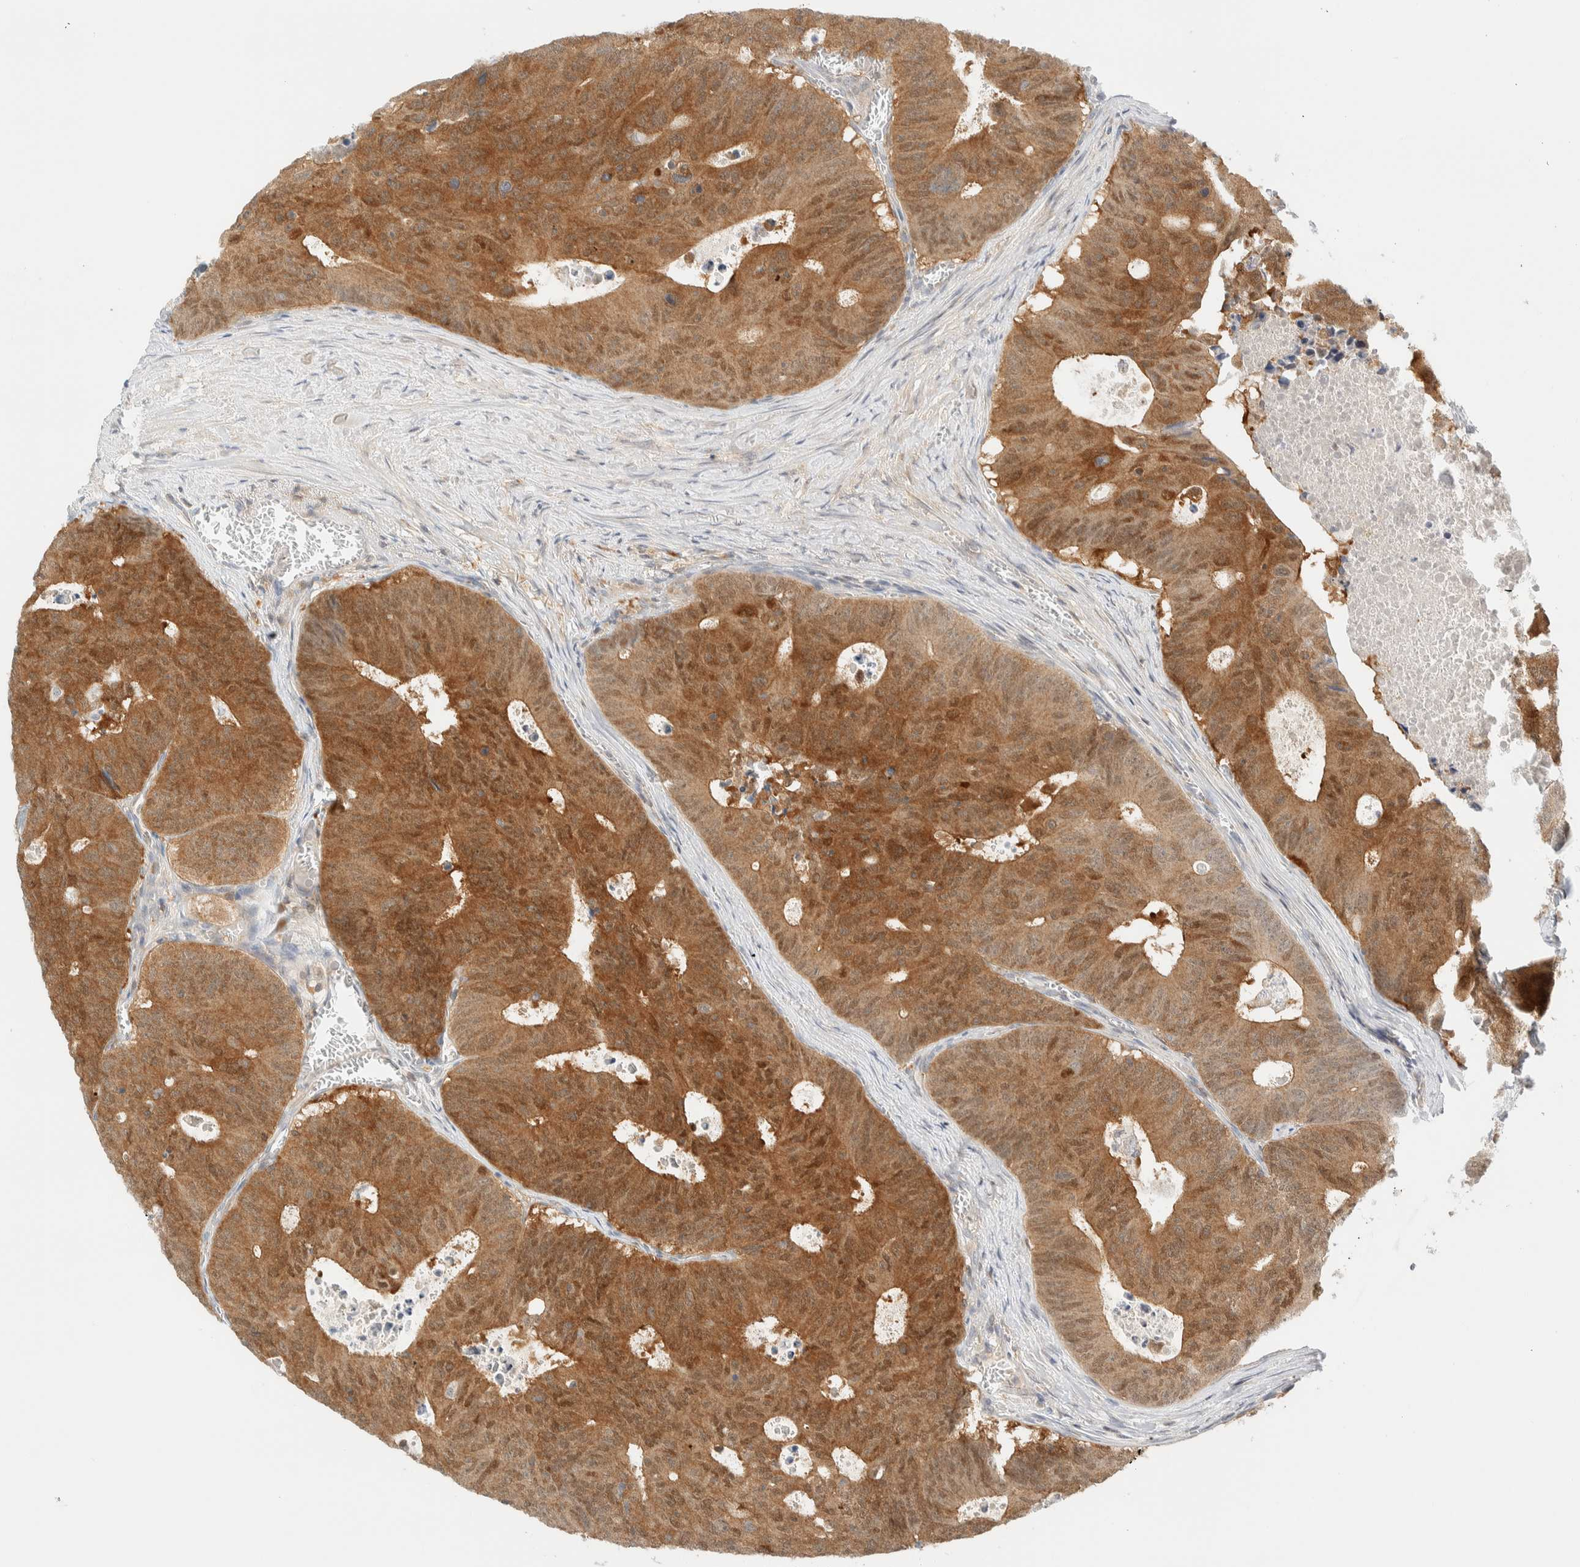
{"staining": {"intensity": "moderate", "quantity": ">75%", "location": "cytoplasmic/membranous"}, "tissue": "colorectal cancer", "cell_type": "Tumor cells", "image_type": "cancer", "snomed": [{"axis": "morphology", "description": "Adenocarcinoma, NOS"}, {"axis": "topography", "description": "Colon"}], "caption": "Human colorectal adenocarcinoma stained with a brown dye reveals moderate cytoplasmic/membranous positive positivity in approximately >75% of tumor cells.", "gene": "PCYT2", "patient": {"sex": "male", "age": 87}}